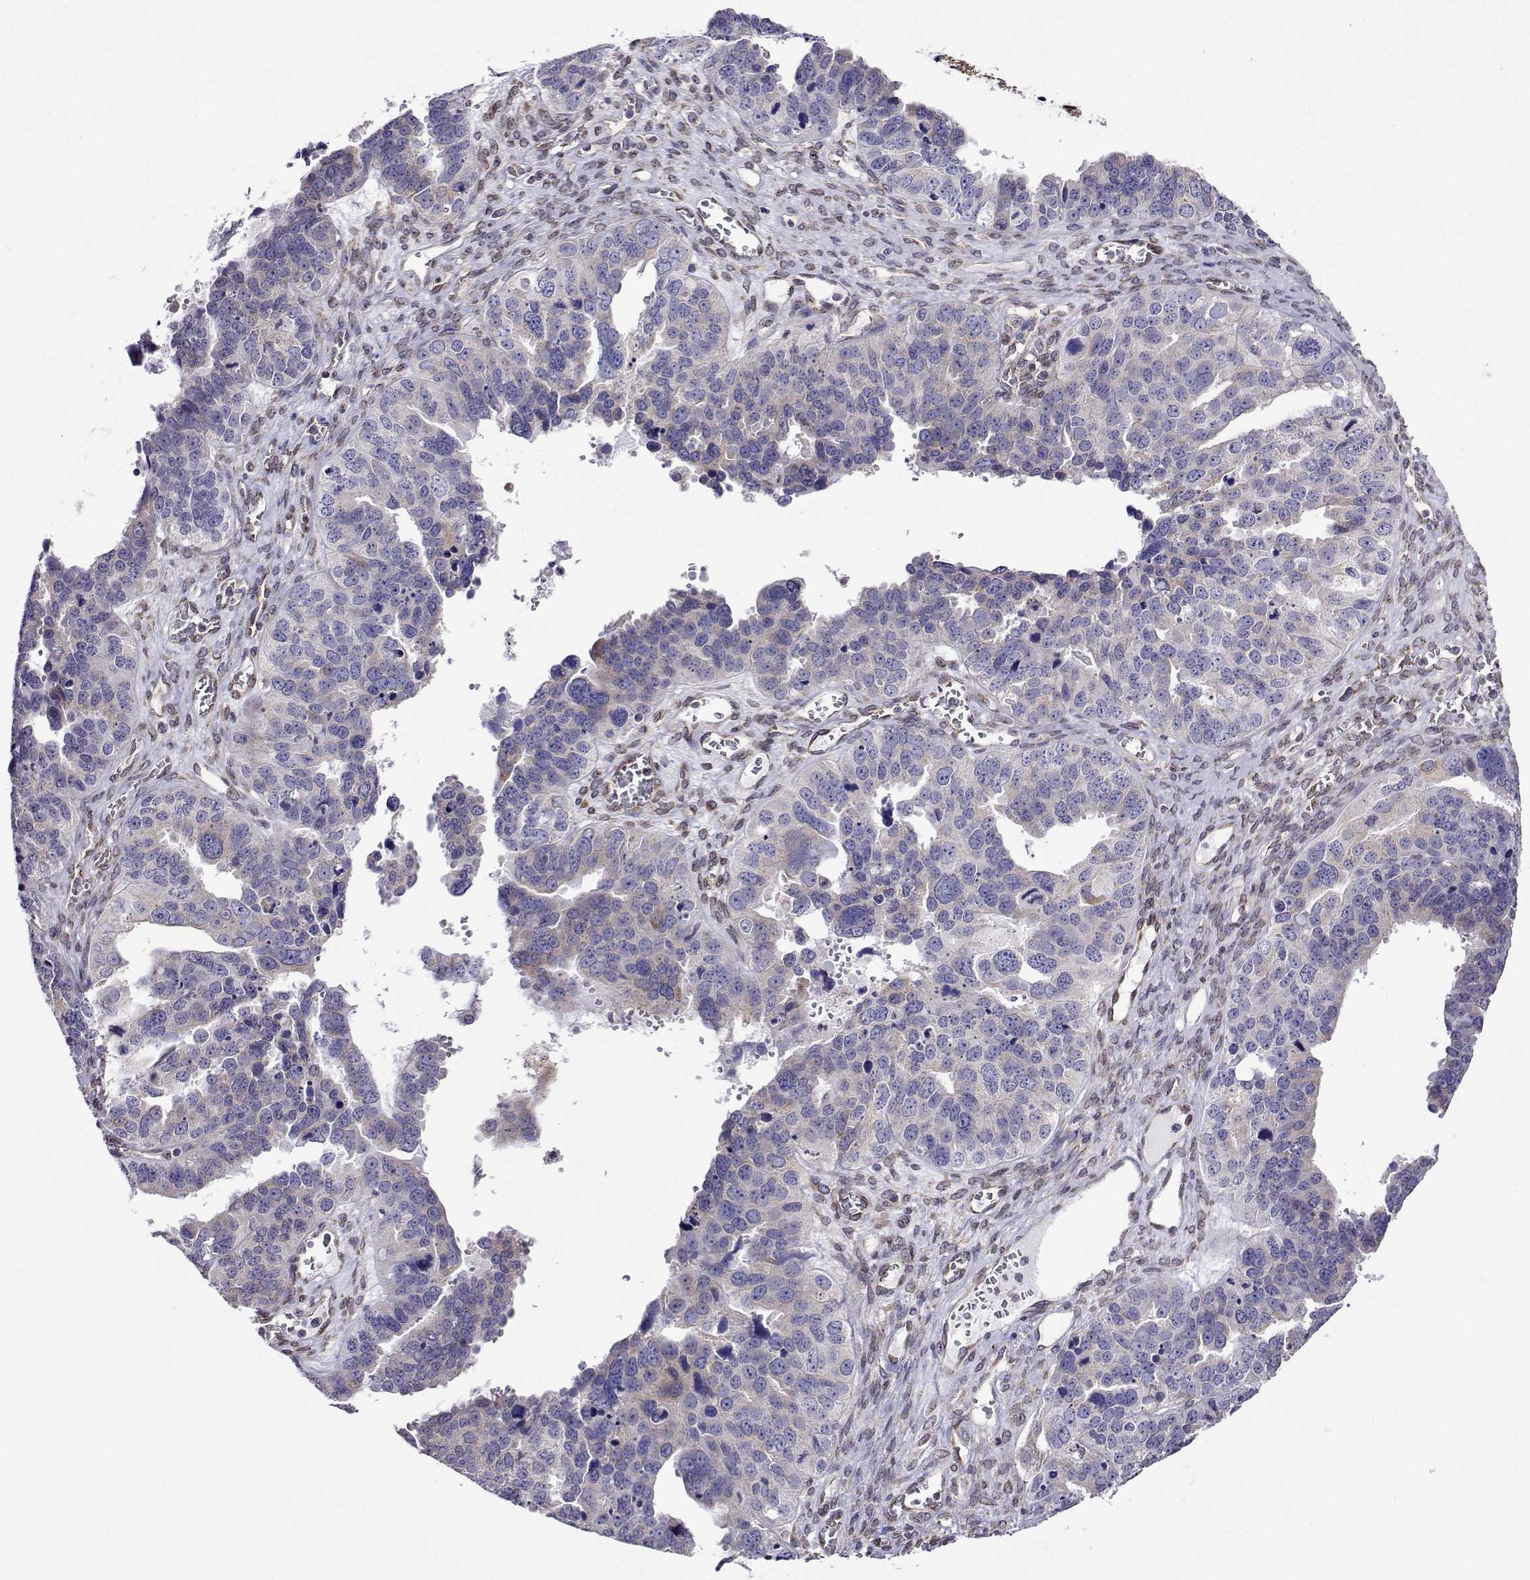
{"staining": {"intensity": "negative", "quantity": "none", "location": "none"}, "tissue": "ovarian cancer", "cell_type": "Tumor cells", "image_type": "cancer", "snomed": [{"axis": "morphology", "description": "Cystadenocarcinoma, serous, NOS"}, {"axis": "topography", "description": "Ovary"}], "caption": "Ovarian cancer (serous cystadenocarcinoma) stained for a protein using immunohistochemistry reveals no staining tumor cells.", "gene": "PGRMC2", "patient": {"sex": "female", "age": 76}}